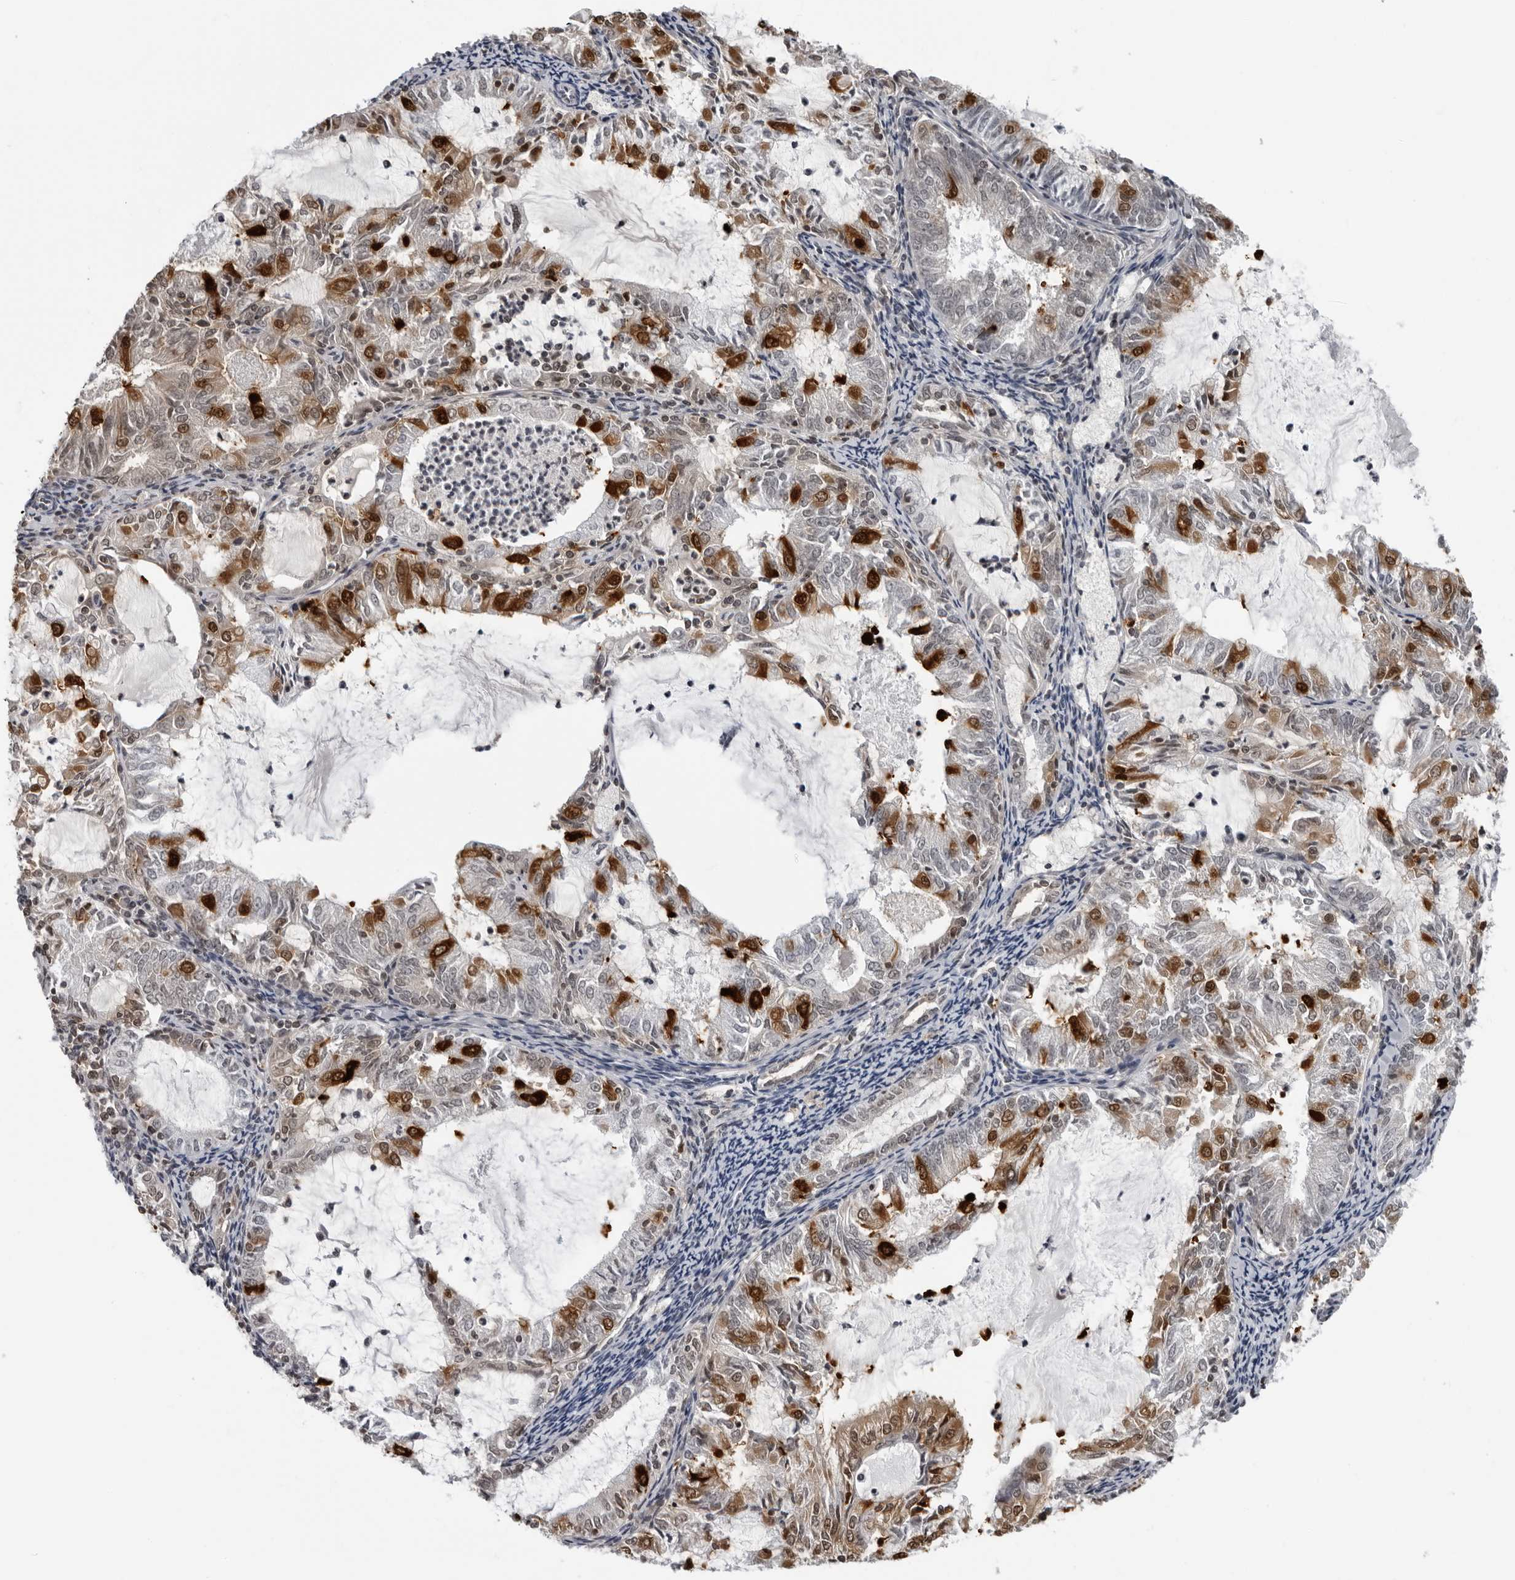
{"staining": {"intensity": "moderate", "quantity": "25%-75%", "location": "cytoplasmic/membranous,nuclear"}, "tissue": "endometrial cancer", "cell_type": "Tumor cells", "image_type": "cancer", "snomed": [{"axis": "morphology", "description": "Adenocarcinoma, NOS"}, {"axis": "topography", "description": "Endometrium"}], "caption": "Adenocarcinoma (endometrial) stained with DAB (3,3'-diaminobenzidine) IHC displays medium levels of moderate cytoplasmic/membranous and nuclear expression in approximately 25%-75% of tumor cells. The protein of interest is shown in brown color, while the nuclei are stained blue.", "gene": "HSPH1", "patient": {"sex": "female", "age": 57}}